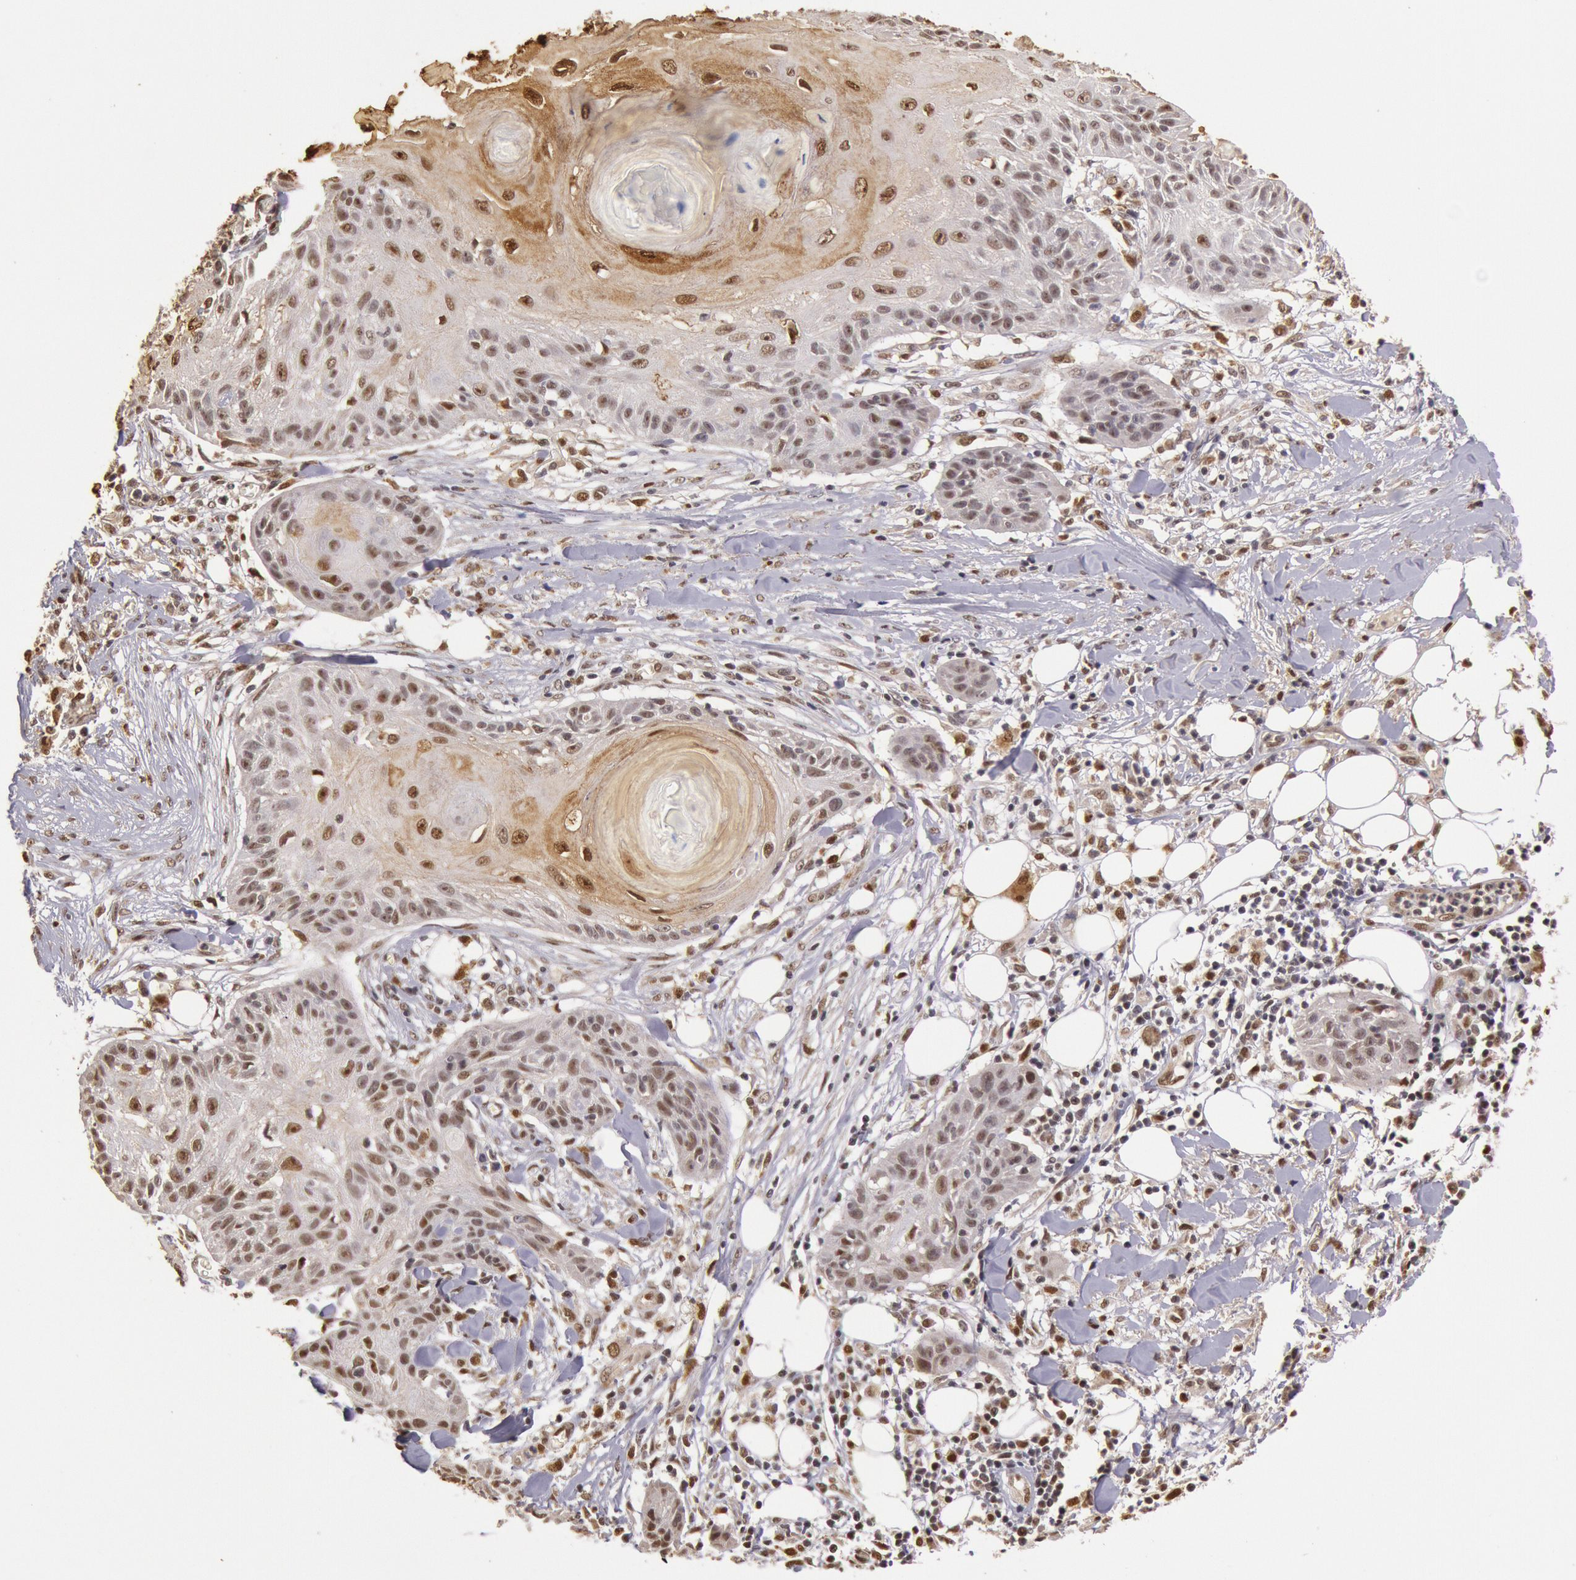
{"staining": {"intensity": "moderate", "quantity": "<25%", "location": "nuclear"}, "tissue": "skin cancer", "cell_type": "Tumor cells", "image_type": "cancer", "snomed": [{"axis": "morphology", "description": "Squamous cell carcinoma, NOS"}, {"axis": "topography", "description": "Skin"}], "caption": "An immunohistochemistry micrograph of neoplastic tissue is shown. Protein staining in brown labels moderate nuclear positivity in skin cancer within tumor cells.", "gene": "LIG4", "patient": {"sex": "female", "age": 88}}